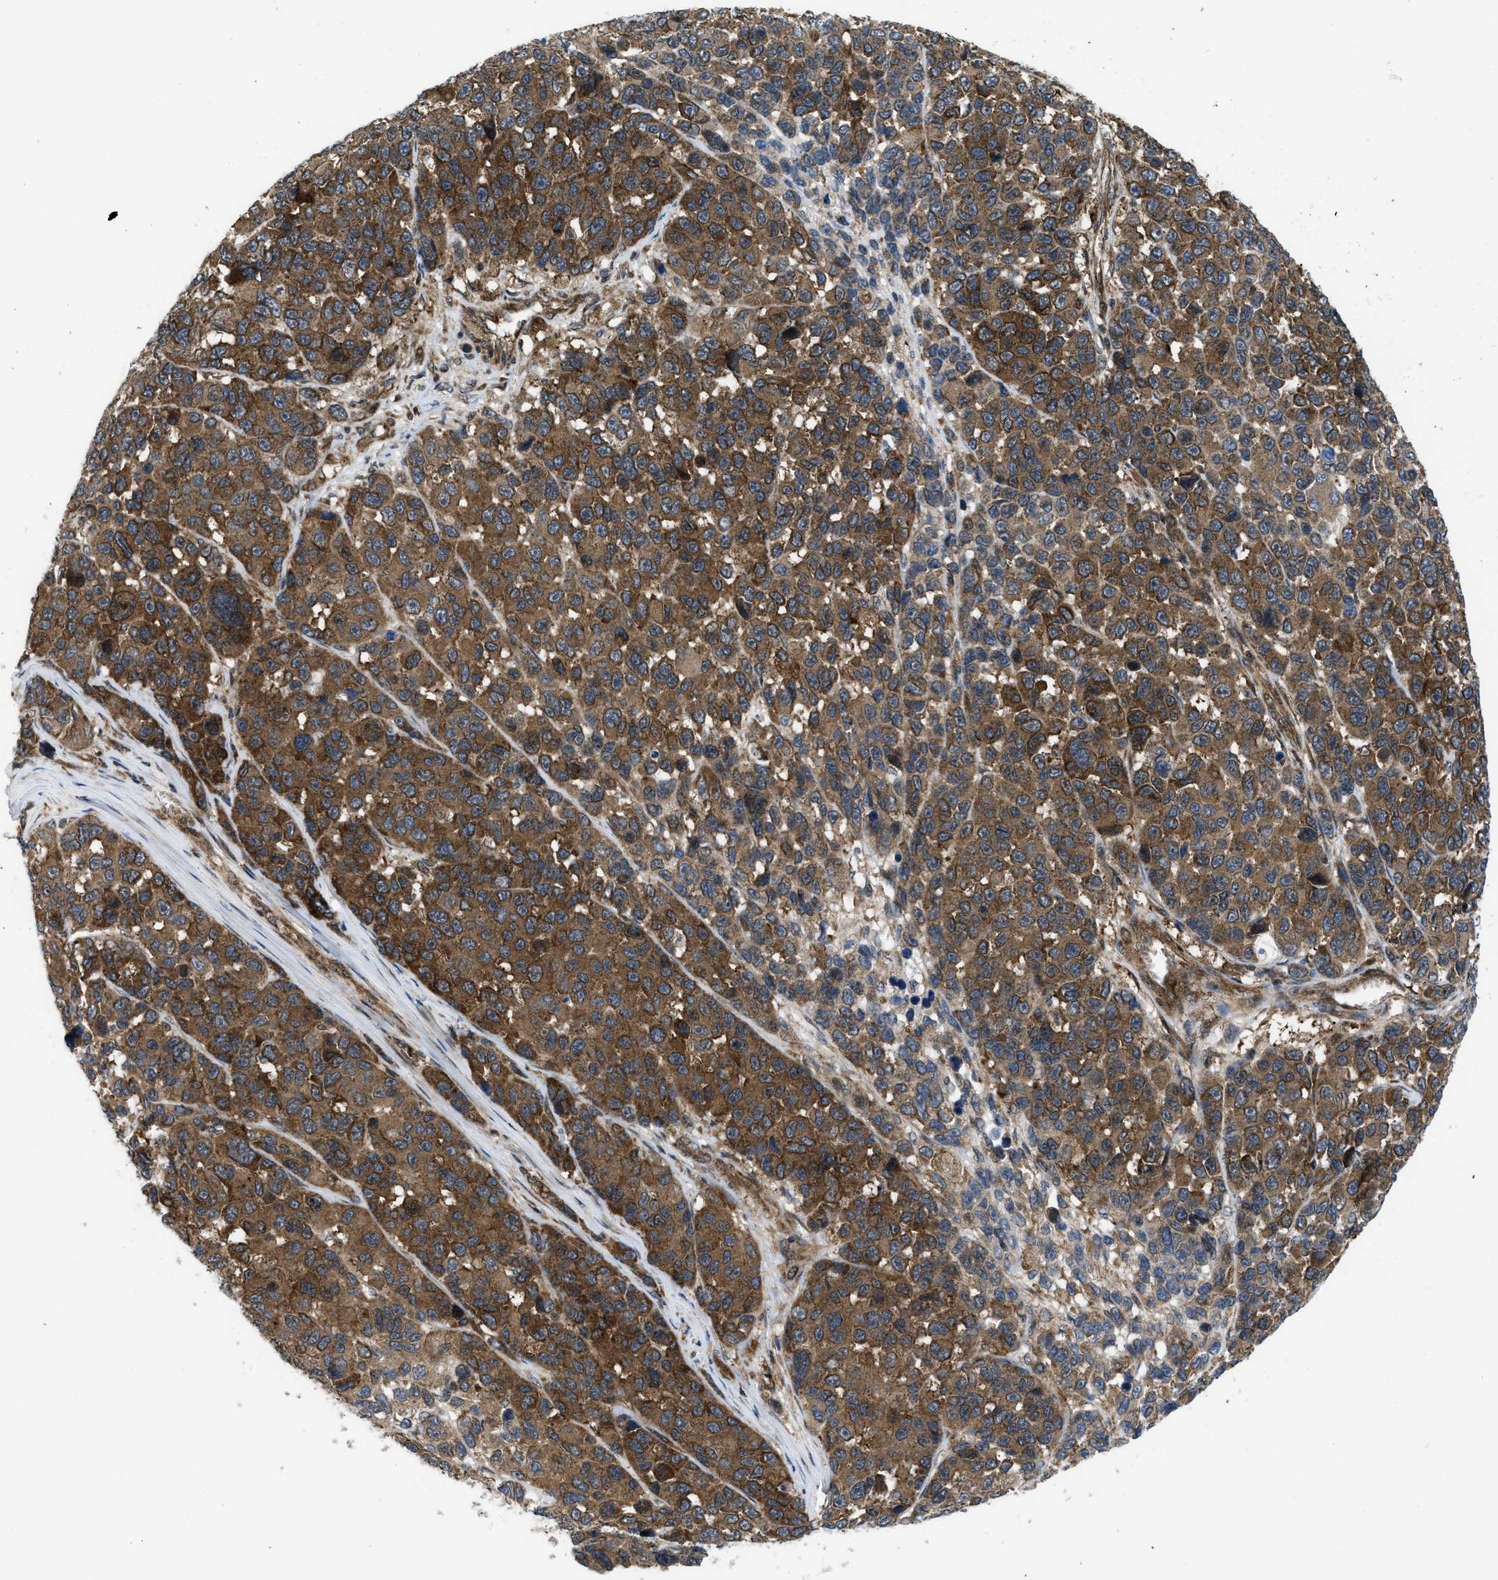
{"staining": {"intensity": "moderate", "quantity": ">75%", "location": "cytoplasmic/membranous"}, "tissue": "melanoma", "cell_type": "Tumor cells", "image_type": "cancer", "snomed": [{"axis": "morphology", "description": "Malignant melanoma, NOS"}, {"axis": "topography", "description": "Skin"}], "caption": "A brown stain highlights moderate cytoplasmic/membranous staining of a protein in human melanoma tumor cells.", "gene": "PPP2CB", "patient": {"sex": "male", "age": 53}}